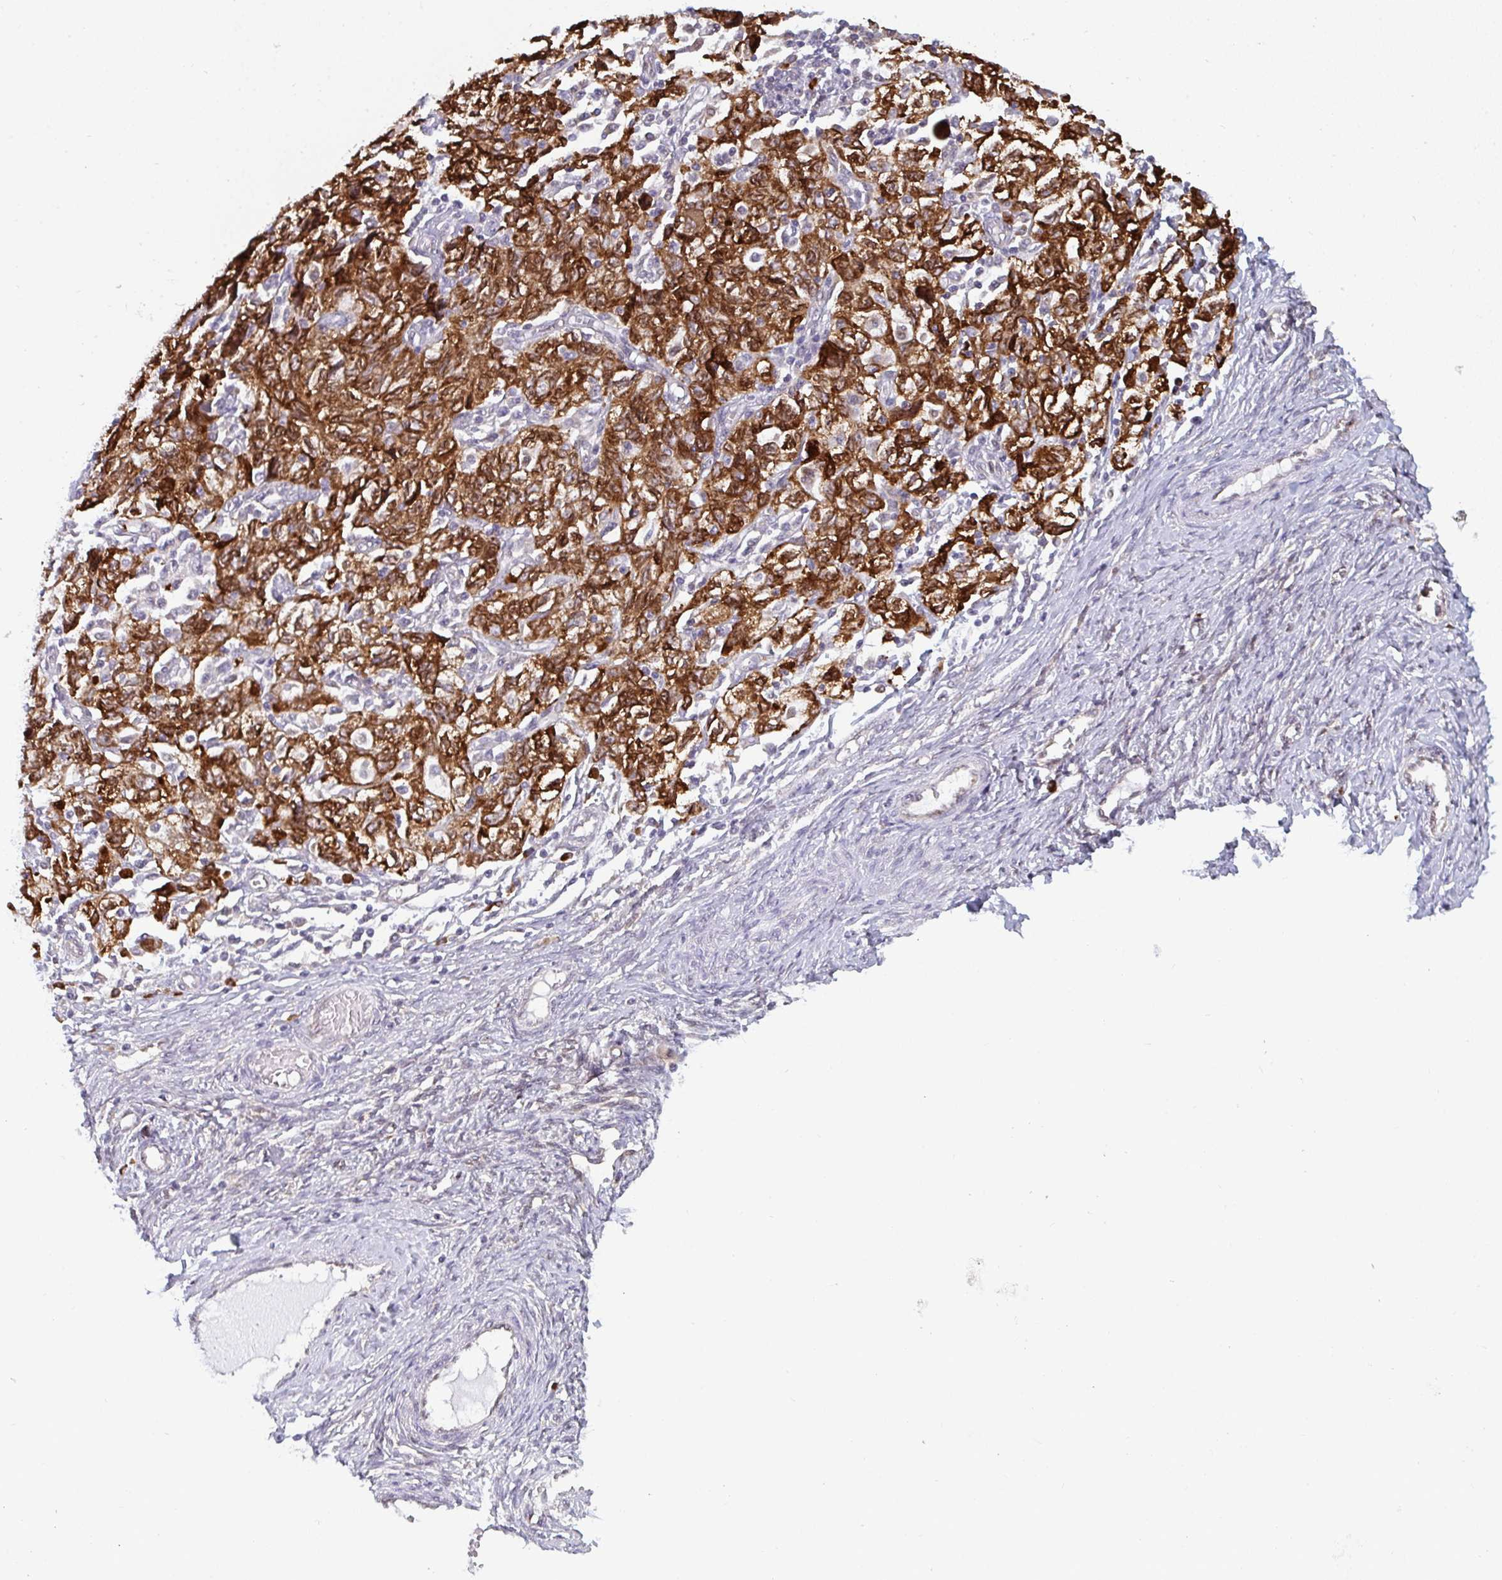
{"staining": {"intensity": "moderate", "quantity": ">75%", "location": "cytoplasmic/membranous"}, "tissue": "ovarian cancer", "cell_type": "Tumor cells", "image_type": "cancer", "snomed": [{"axis": "morphology", "description": "Carcinoma, NOS"}, {"axis": "morphology", "description": "Cystadenocarcinoma, serous, NOS"}, {"axis": "topography", "description": "Ovary"}], "caption": "A brown stain shows moderate cytoplasmic/membranous staining of a protein in human ovarian cancer (carcinoma) tumor cells.", "gene": "LYSMD4", "patient": {"sex": "female", "age": 69}}